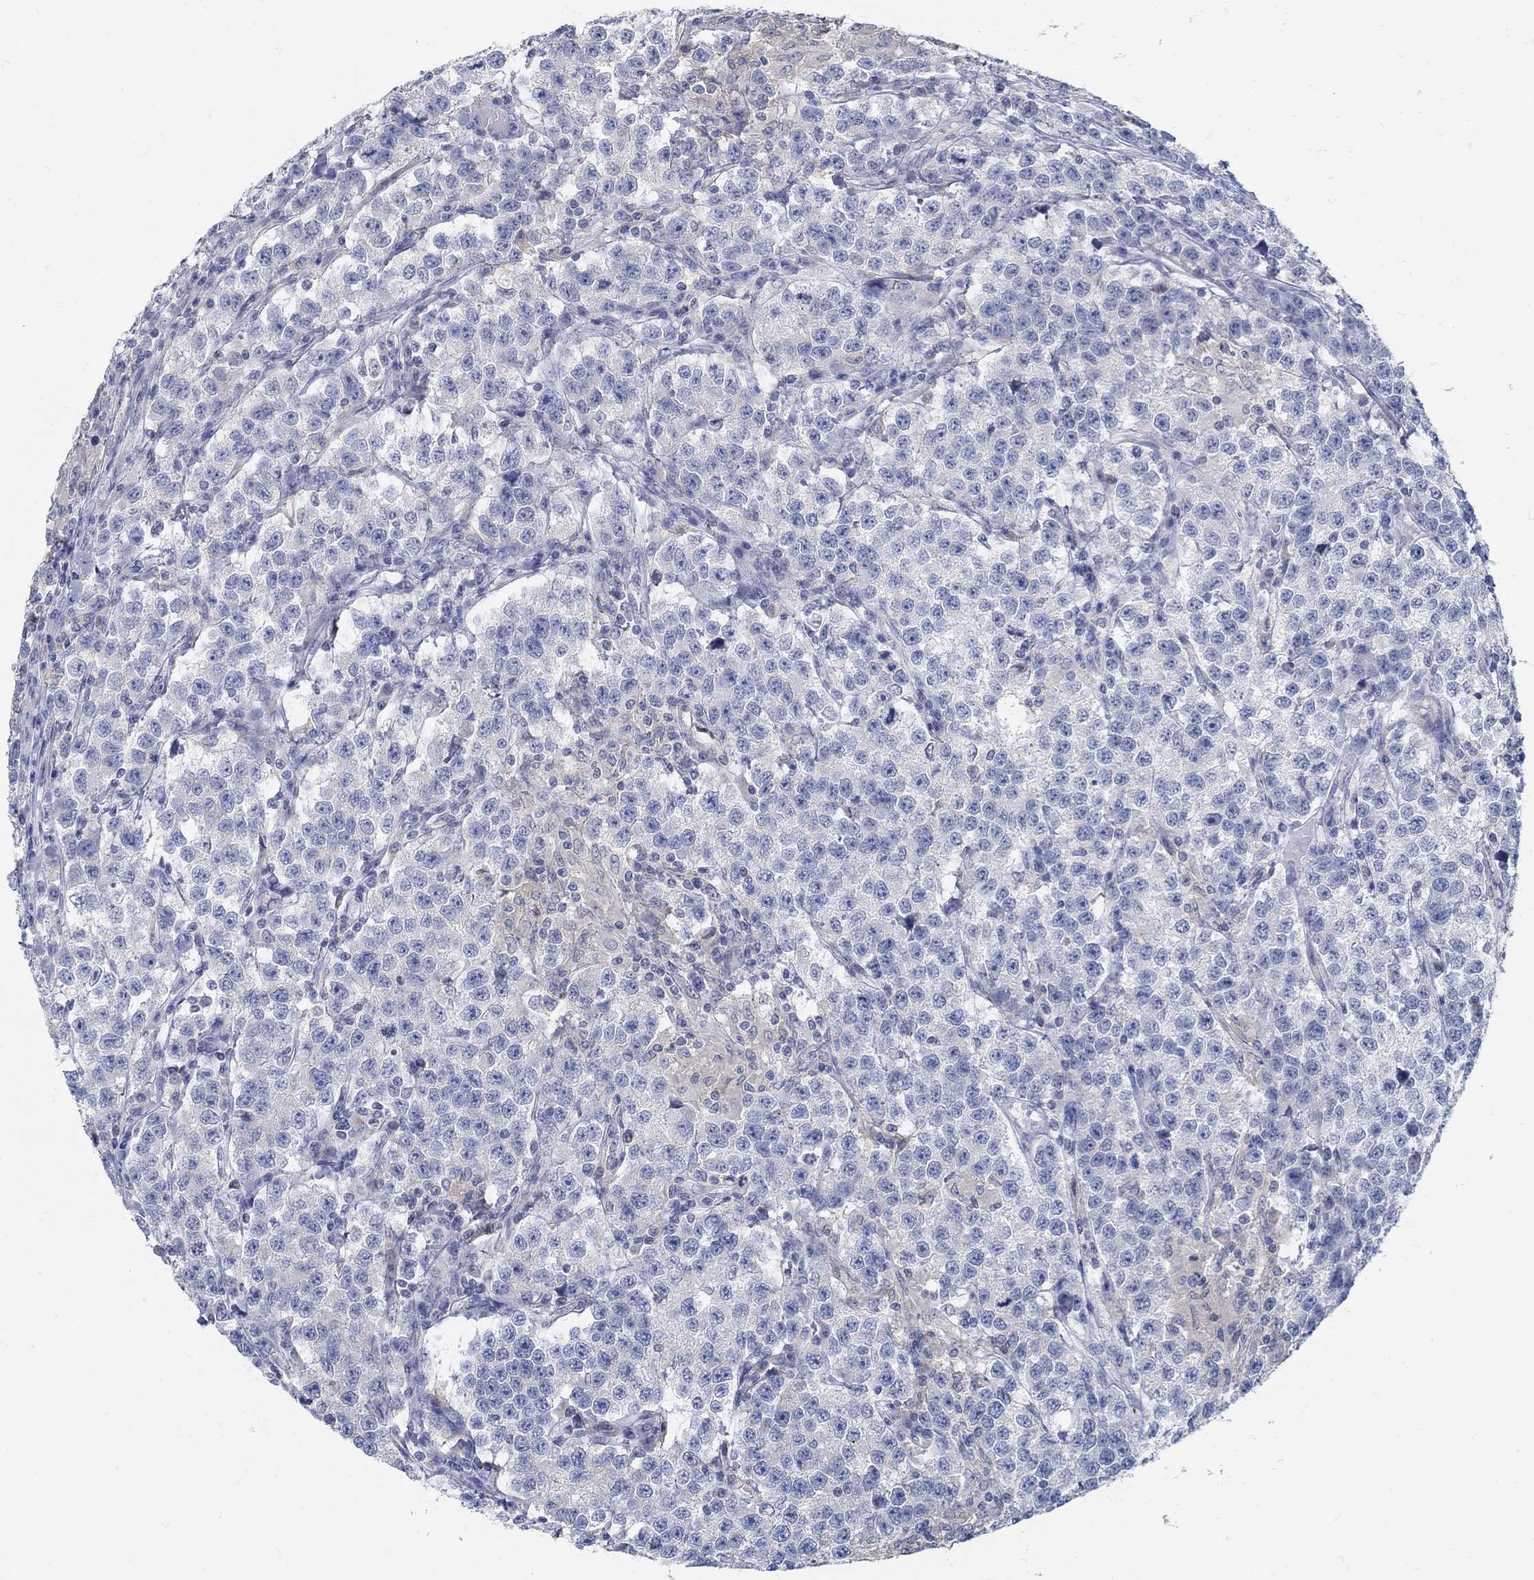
{"staining": {"intensity": "negative", "quantity": "none", "location": "none"}, "tissue": "testis cancer", "cell_type": "Tumor cells", "image_type": "cancer", "snomed": [{"axis": "morphology", "description": "Seminoma, NOS"}, {"axis": "topography", "description": "Testis"}], "caption": "IHC of testis cancer (seminoma) displays no staining in tumor cells.", "gene": "ZFAND4", "patient": {"sex": "male", "age": 59}}